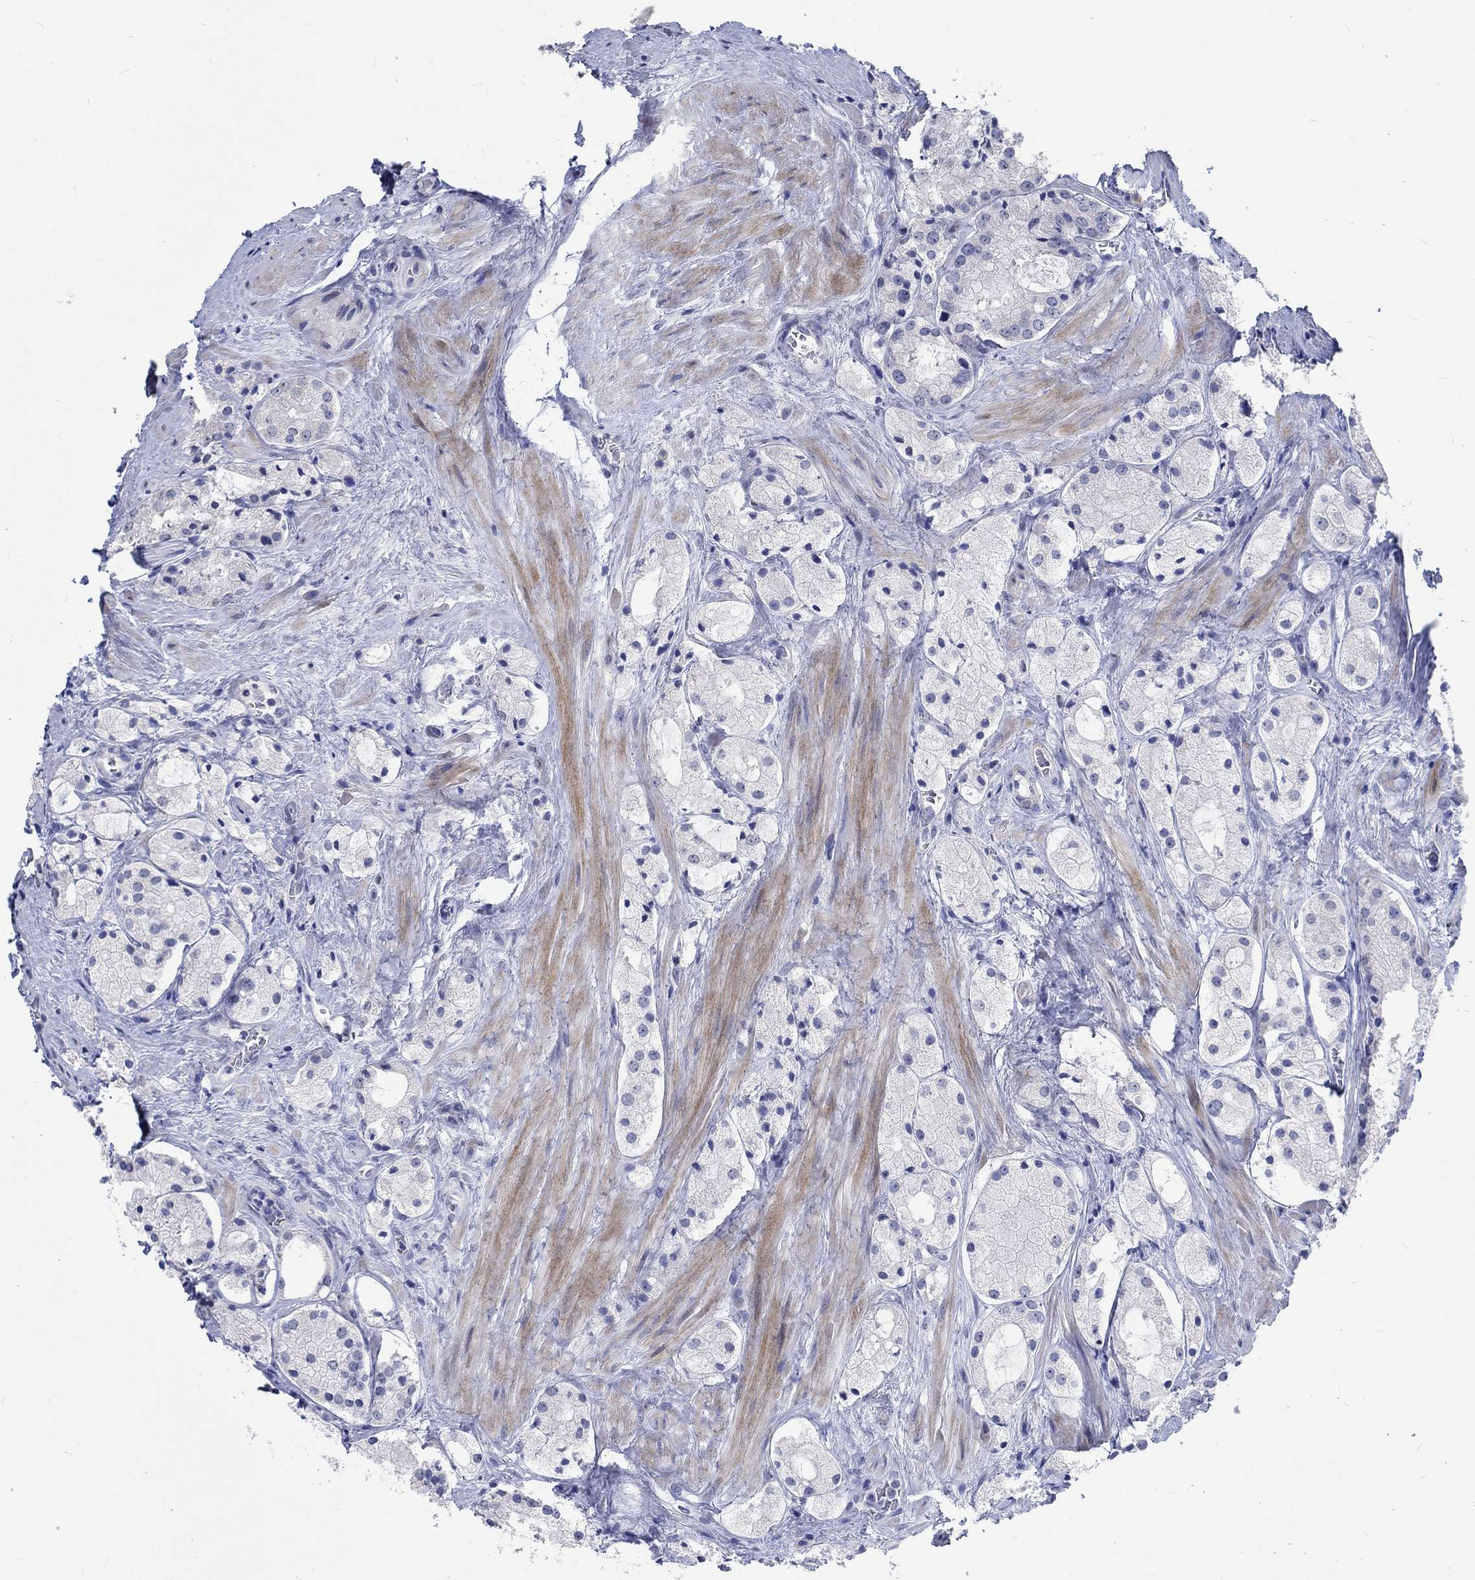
{"staining": {"intensity": "negative", "quantity": "none", "location": "none"}, "tissue": "prostate cancer", "cell_type": "Tumor cells", "image_type": "cancer", "snomed": [{"axis": "morphology", "description": "Adenocarcinoma, NOS"}, {"axis": "morphology", "description": "Adenocarcinoma, High grade"}, {"axis": "topography", "description": "Prostate"}], "caption": "An image of prostate adenocarcinoma stained for a protein exhibits no brown staining in tumor cells.", "gene": "C4orf47", "patient": {"sex": "male", "age": 64}}